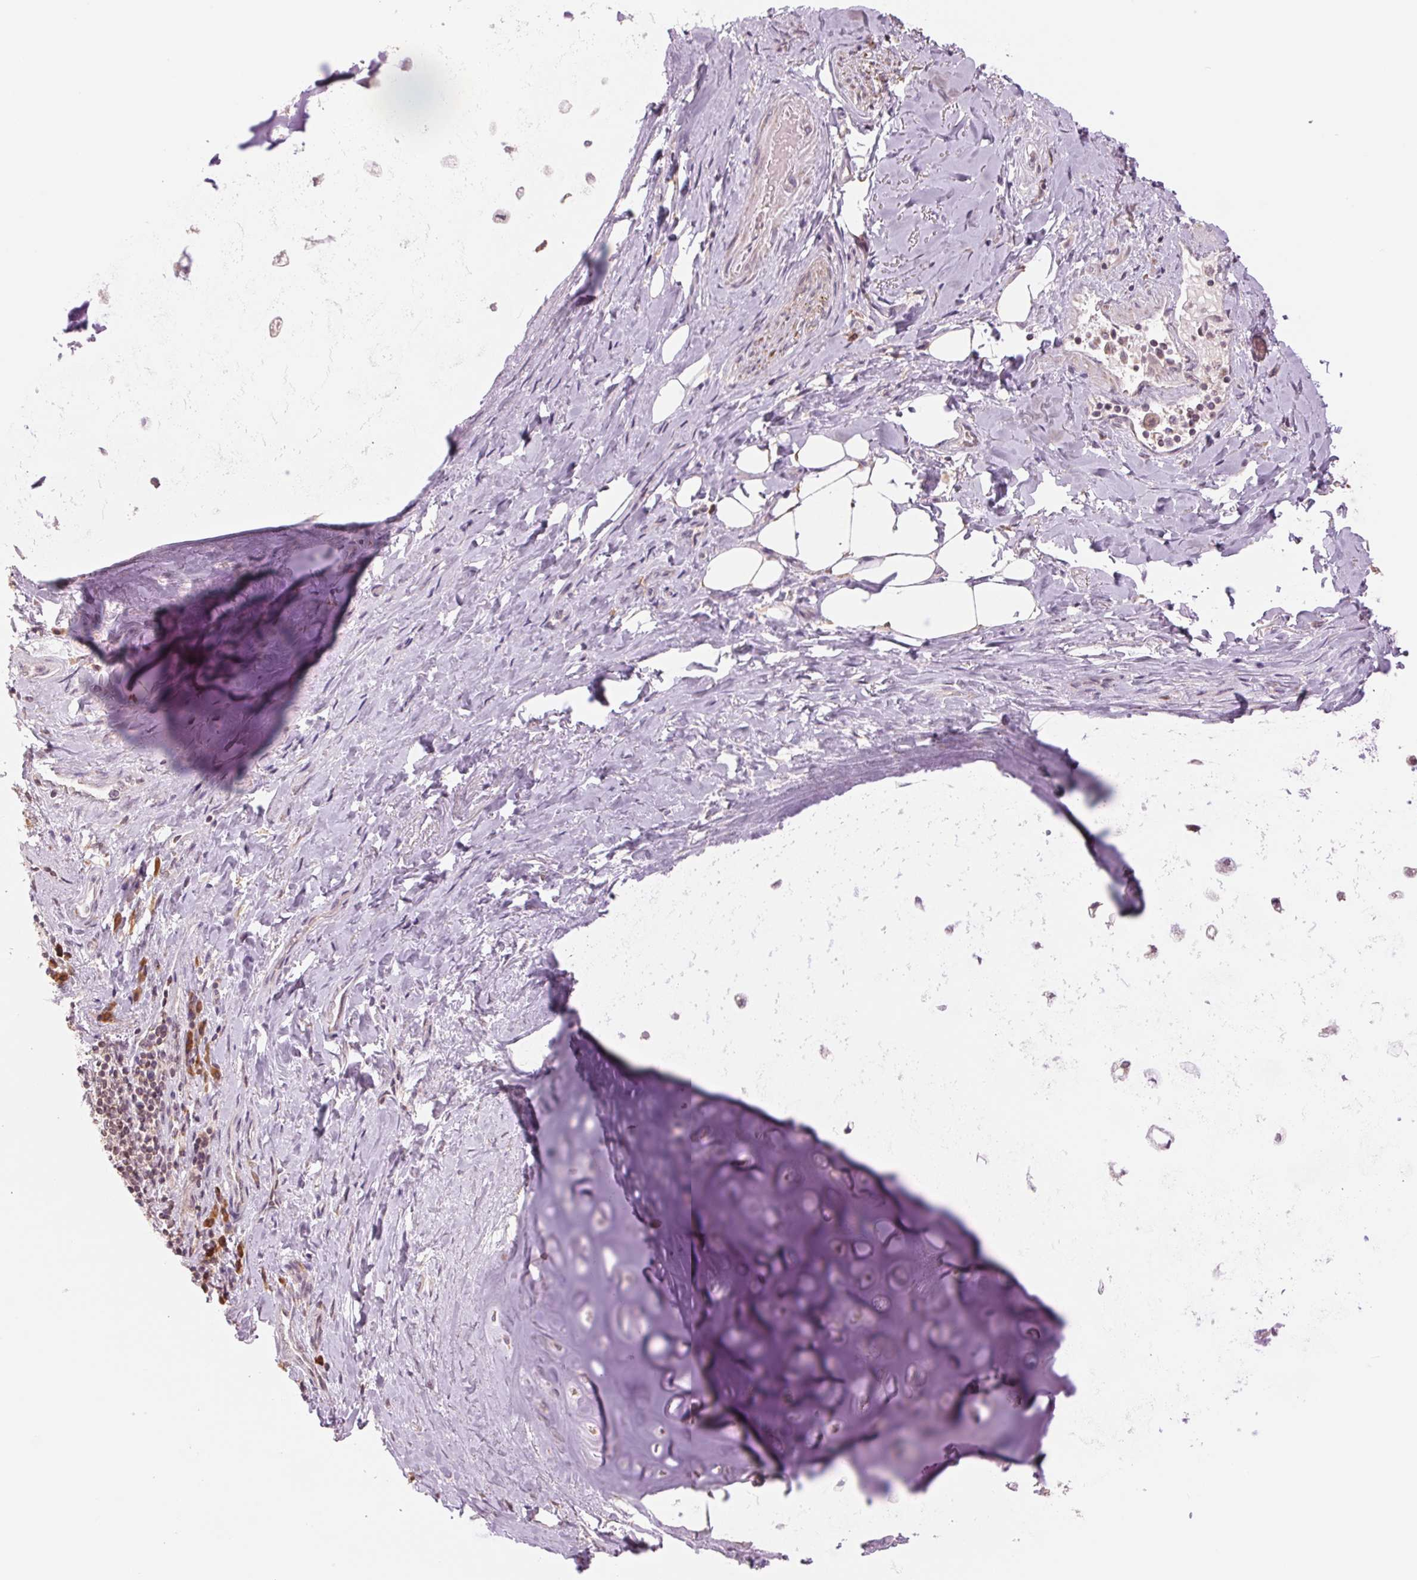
{"staining": {"intensity": "weak", "quantity": "25%-75%", "location": "cytoplasmic/membranous"}, "tissue": "adipose tissue", "cell_type": "Adipocytes", "image_type": "normal", "snomed": [{"axis": "morphology", "description": "Normal tissue, NOS"}, {"axis": "topography", "description": "Cartilage tissue"}, {"axis": "topography", "description": "Bronchus"}], "caption": "Normal adipose tissue exhibits weak cytoplasmic/membranous staining in about 25%-75% of adipocytes, visualized by immunohistochemistry. (brown staining indicates protein expression, while blue staining denotes nuclei).", "gene": "TECR", "patient": {"sex": "male", "age": 64}}